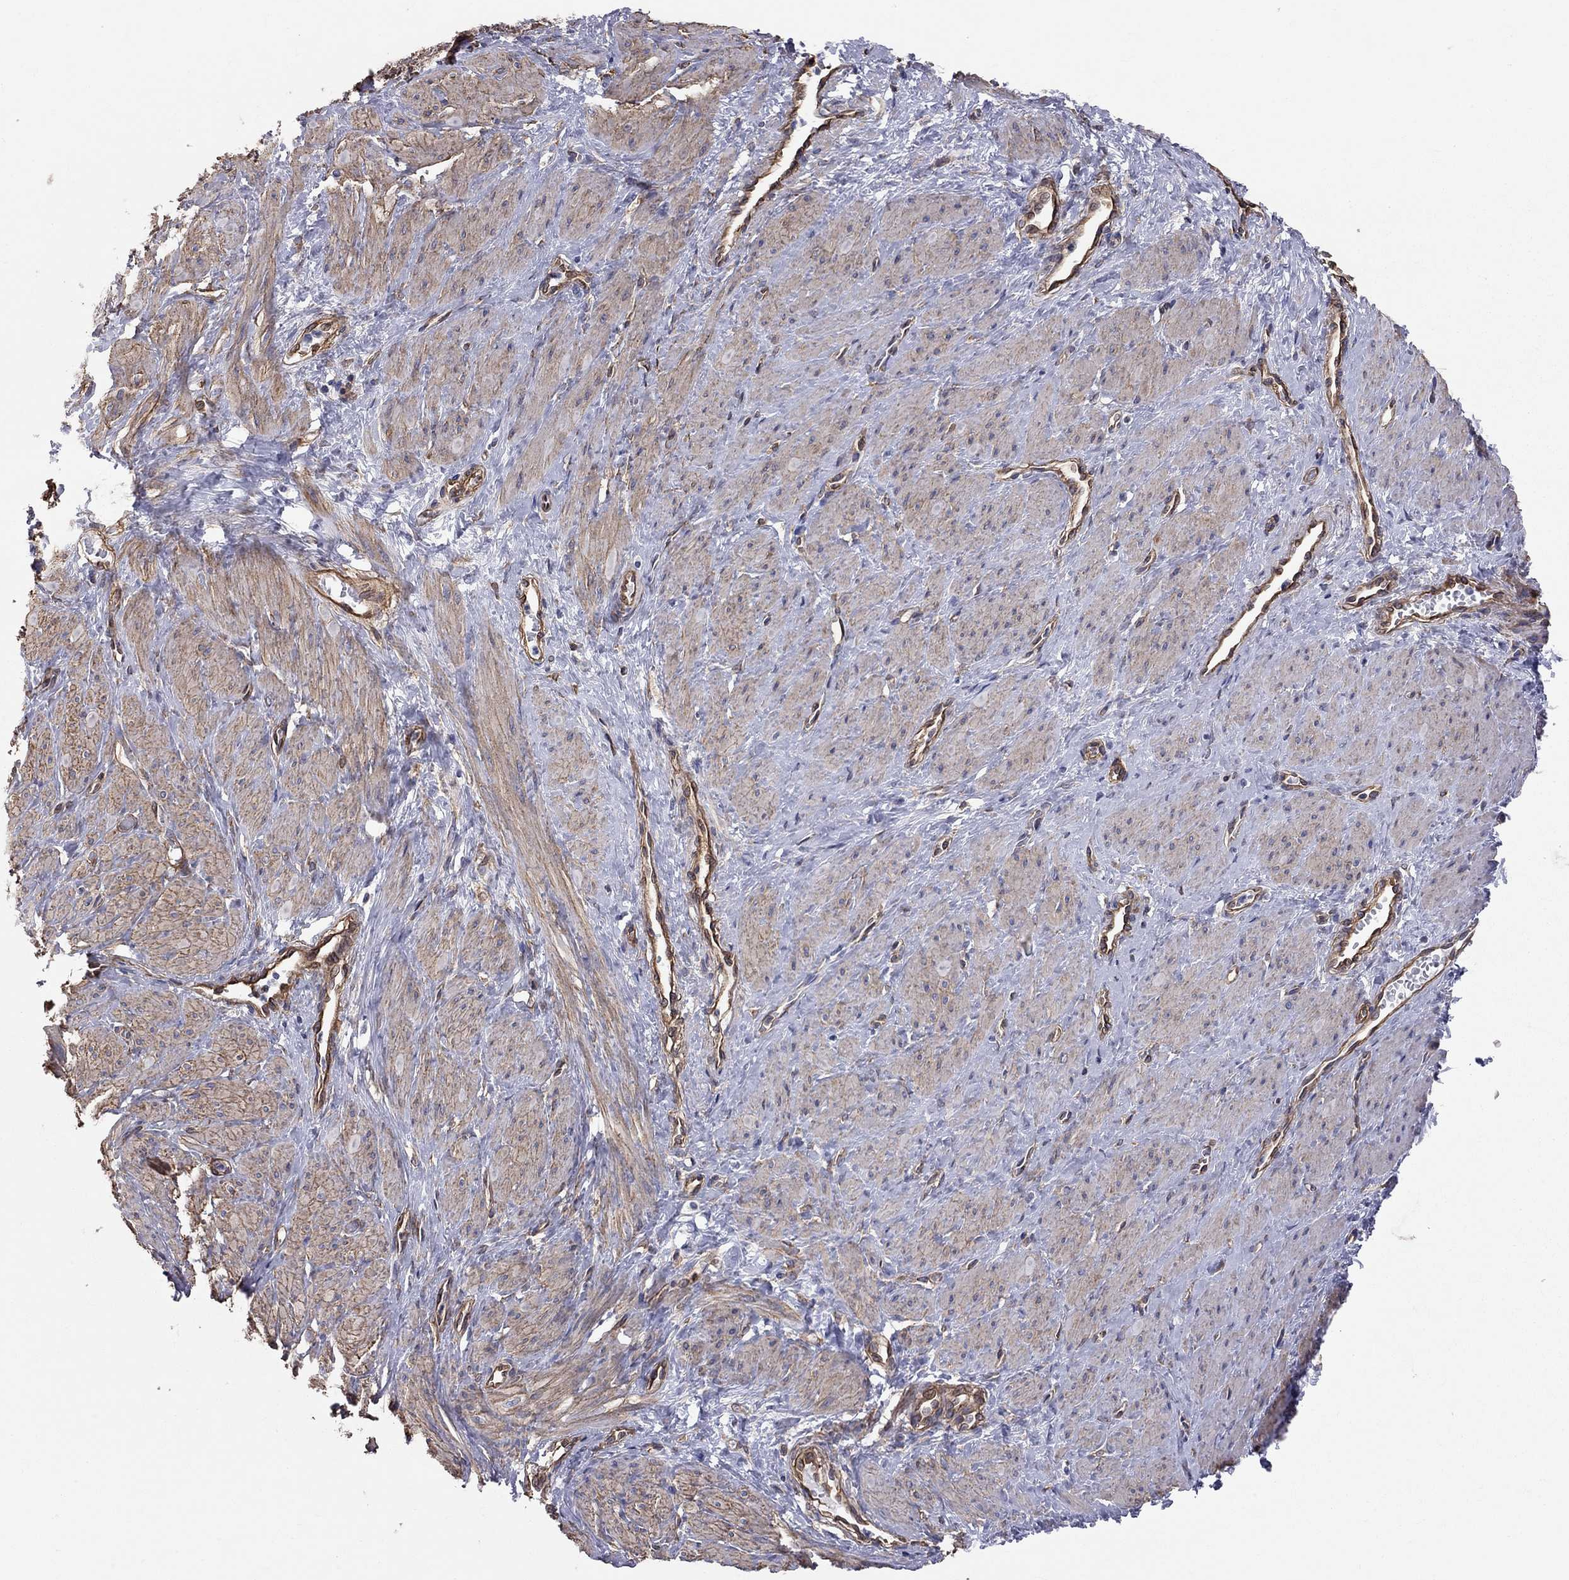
{"staining": {"intensity": "moderate", "quantity": "<25%", "location": "cytoplasmic/membranous"}, "tissue": "smooth muscle", "cell_type": "Smooth muscle cells", "image_type": "normal", "snomed": [{"axis": "morphology", "description": "Normal tissue, NOS"}, {"axis": "topography", "description": "Smooth muscle"}, {"axis": "topography", "description": "Uterus"}], "caption": "IHC of unremarkable smooth muscle shows low levels of moderate cytoplasmic/membranous staining in about <25% of smooth muscle cells.", "gene": "BICDL2", "patient": {"sex": "female", "age": 39}}